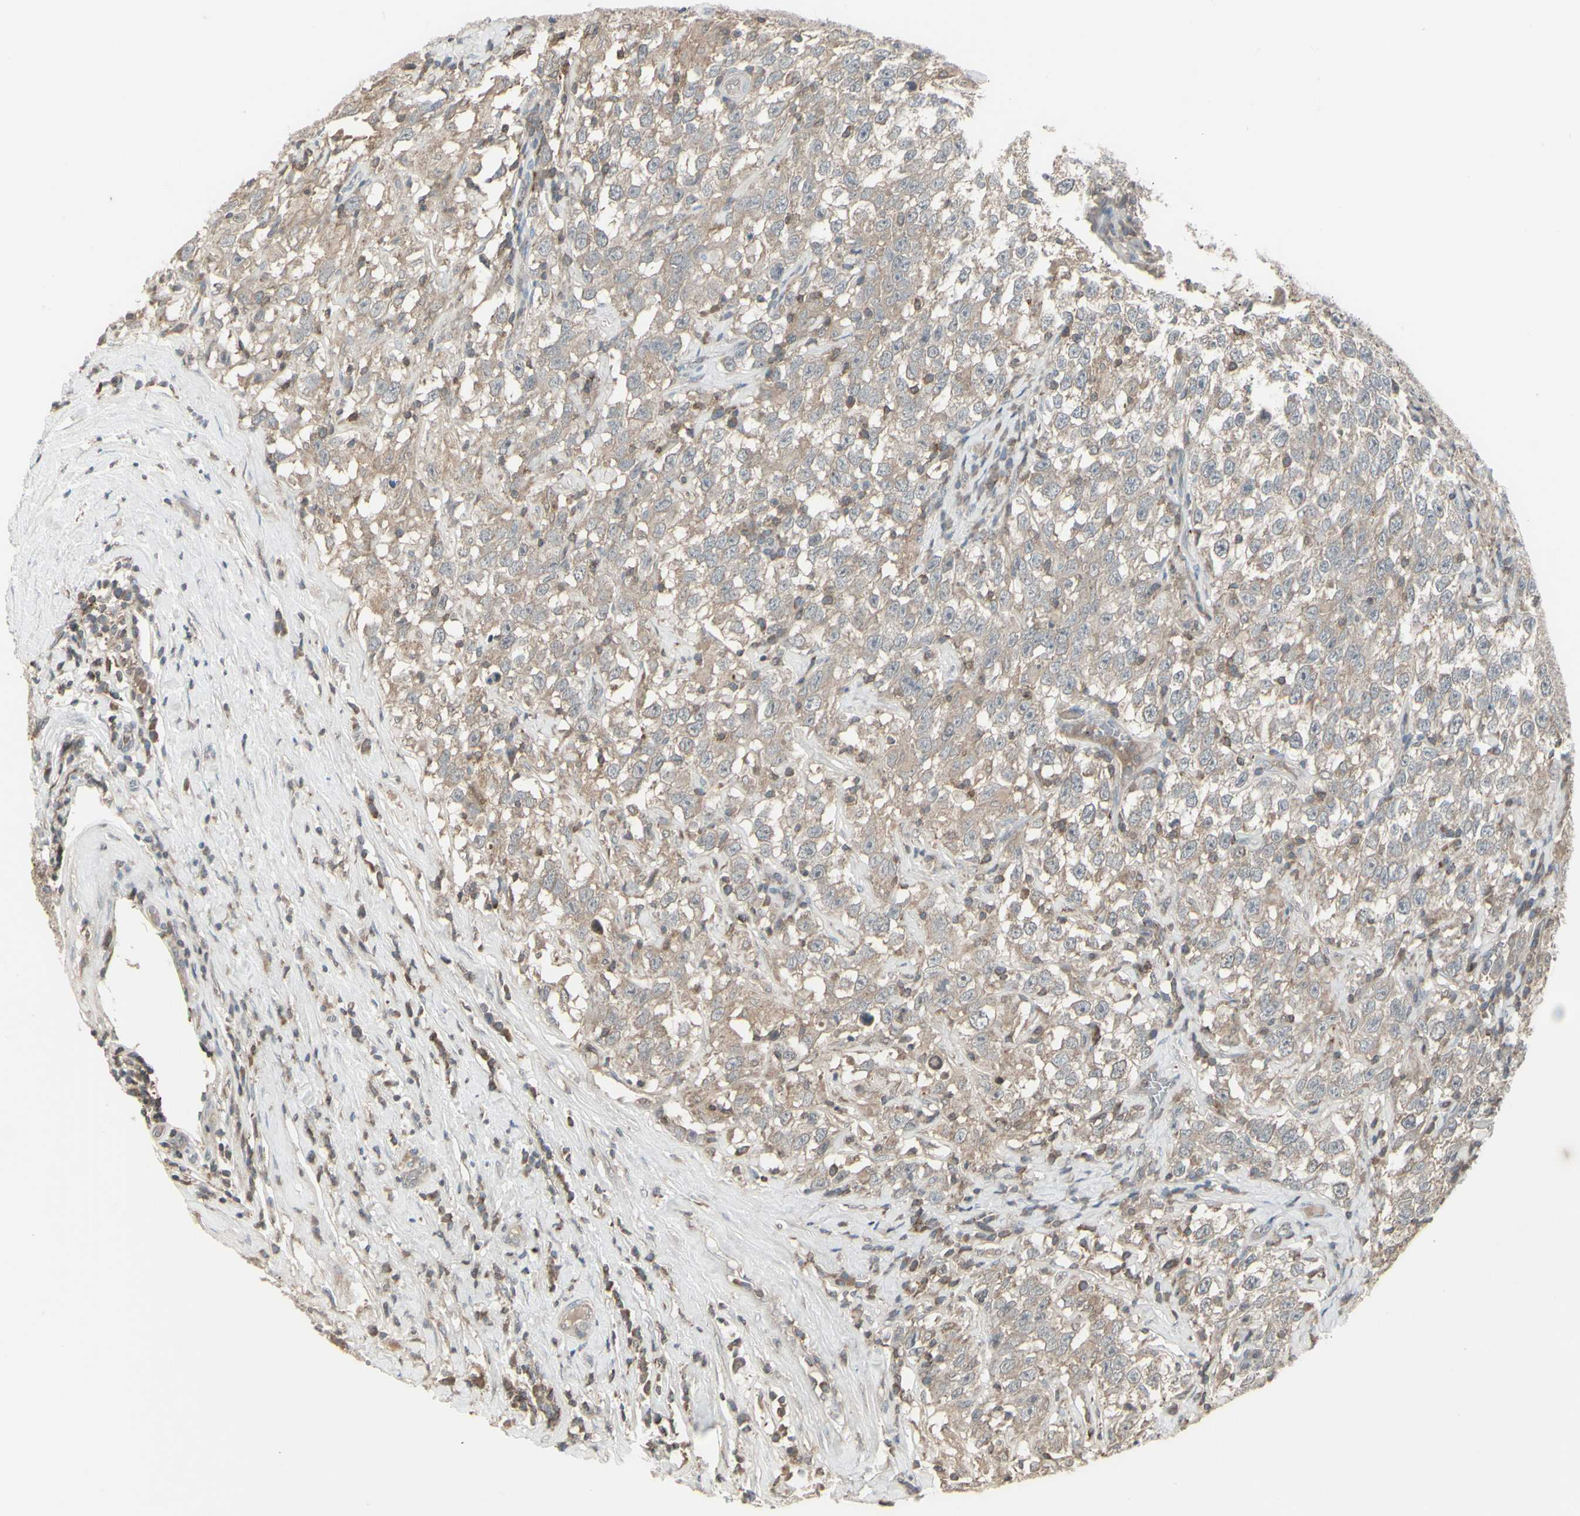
{"staining": {"intensity": "weak", "quantity": "25%-75%", "location": "cytoplasmic/membranous"}, "tissue": "testis cancer", "cell_type": "Tumor cells", "image_type": "cancer", "snomed": [{"axis": "morphology", "description": "Seminoma, NOS"}, {"axis": "topography", "description": "Testis"}], "caption": "Testis seminoma stained with a brown dye demonstrates weak cytoplasmic/membranous positive positivity in approximately 25%-75% of tumor cells.", "gene": "CSK", "patient": {"sex": "male", "age": 41}}